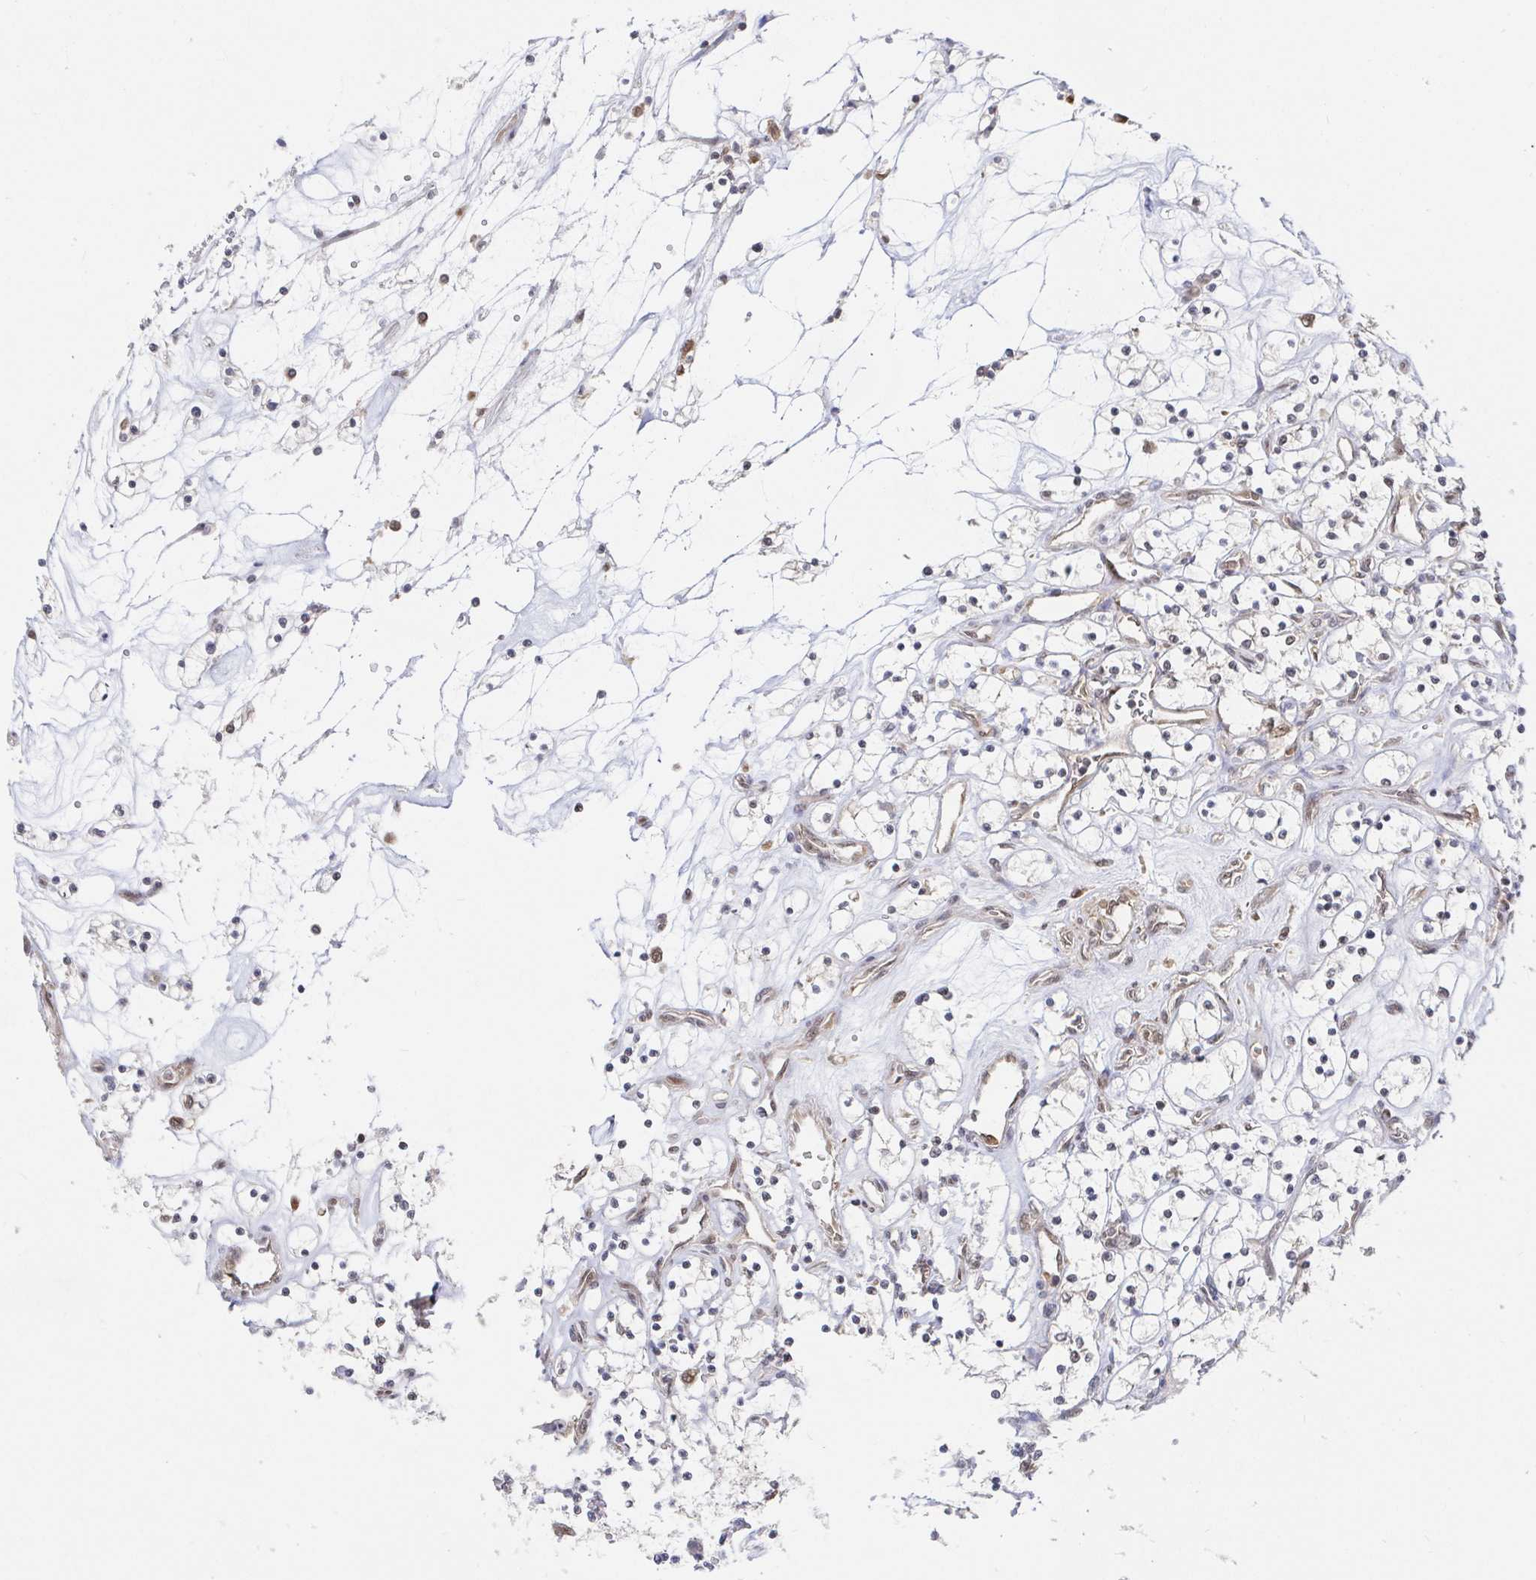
{"staining": {"intensity": "negative", "quantity": "none", "location": "none"}, "tissue": "renal cancer", "cell_type": "Tumor cells", "image_type": "cancer", "snomed": [{"axis": "morphology", "description": "Adenocarcinoma, NOS"}, {"axis": "topography", "description": "Kidney"}], "caption": "Tumor cells show no significant protein expression in adenocarcinoma (renal).", "gene": "ALG1", "patient": {"sex": "female", "age": 69}}